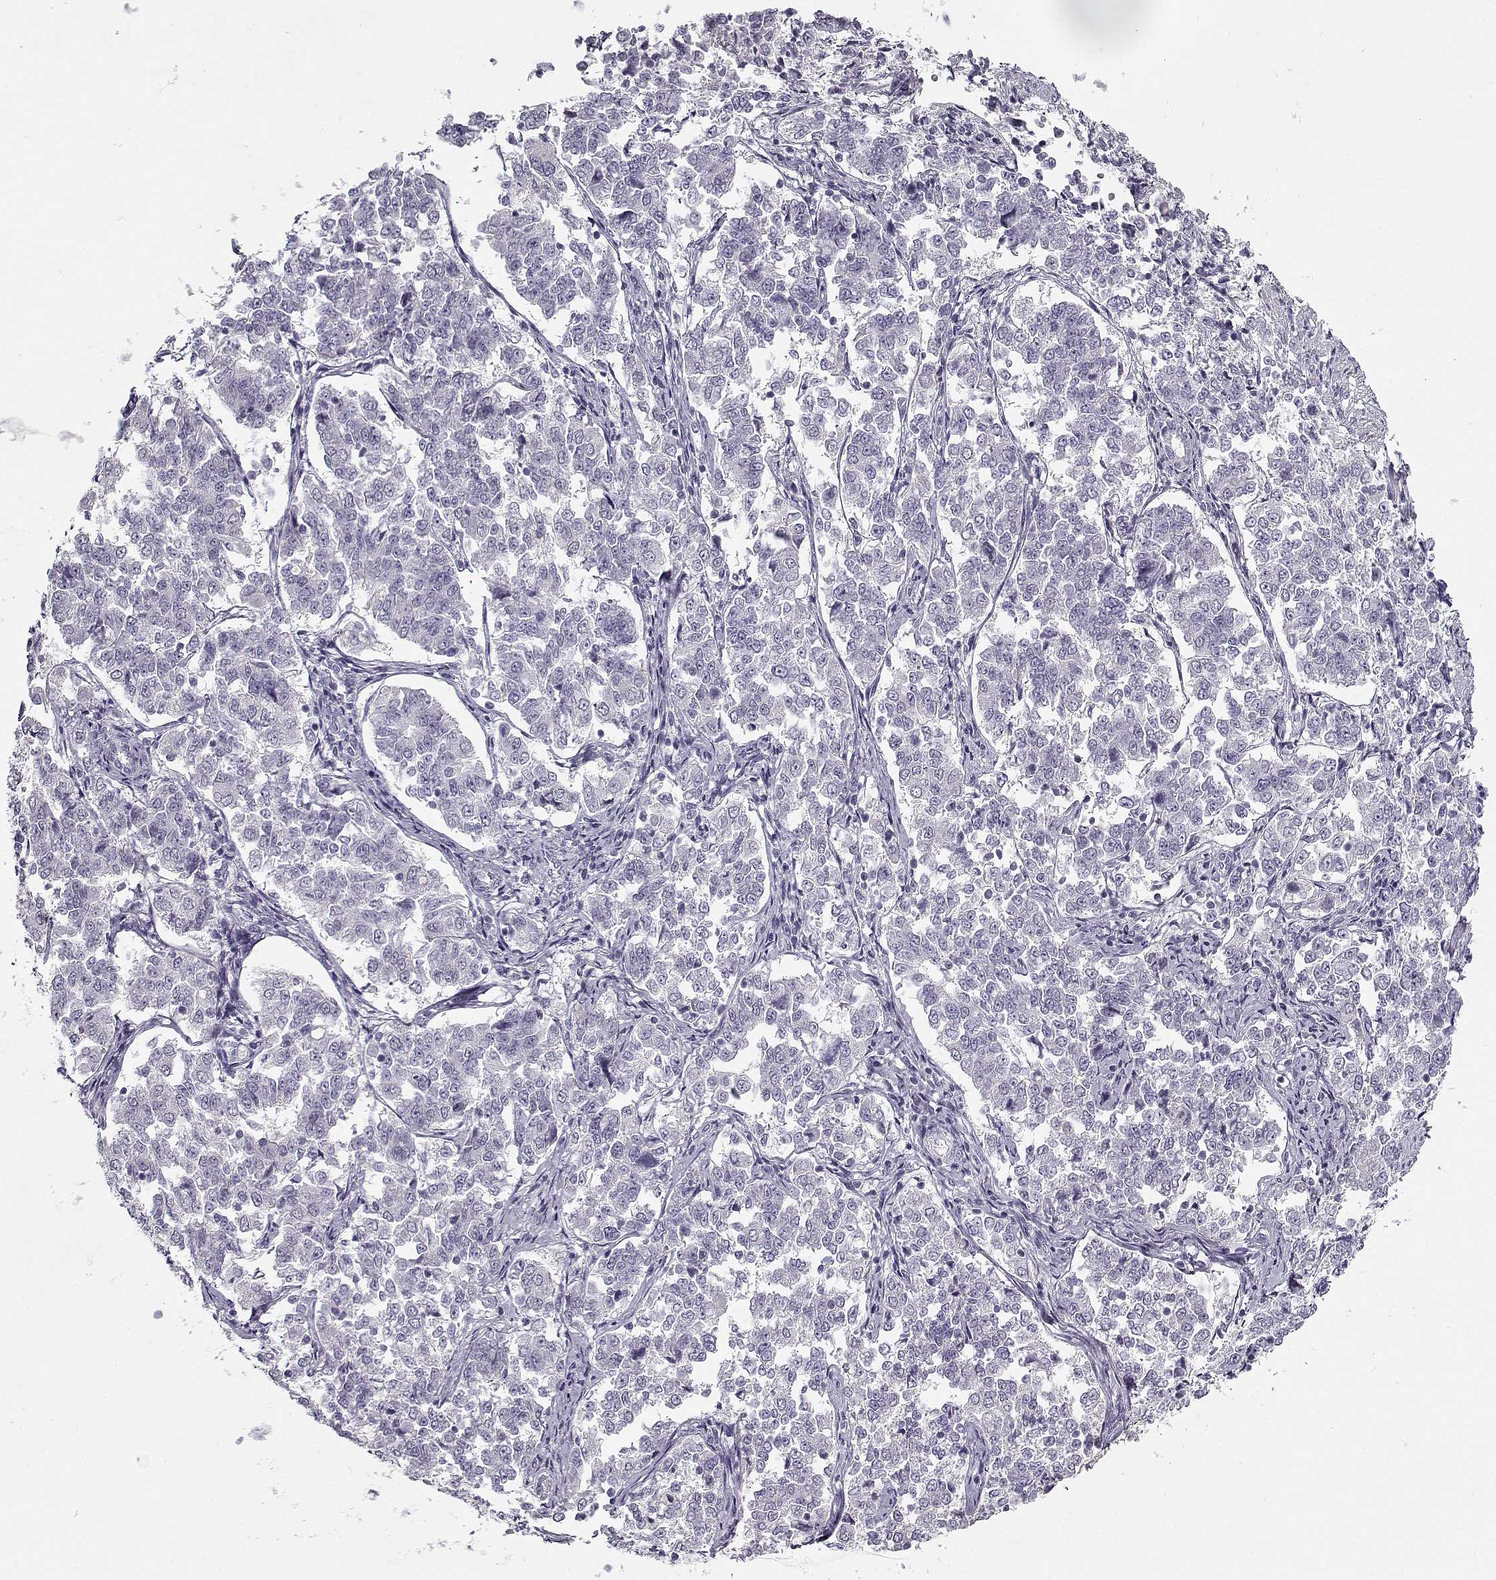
{"staining": {"intensity": "negative", "quantity": "none", "location": "none"}, "tissue": "endometrial cancer", "cell_type": "Tumor cells", "image_type": "cancer", "snomed": [{"axis": "morphology", "description": "Adenocarcinoma, NOS"}, {"axis": "topography", "description": "Endometrium"}], "caption": "The image displays no significant staining in tumor cells of endometrial adenocarcinoma.", "gene": "CCDC136", "patient": {"sex": "female", "age": 43}}